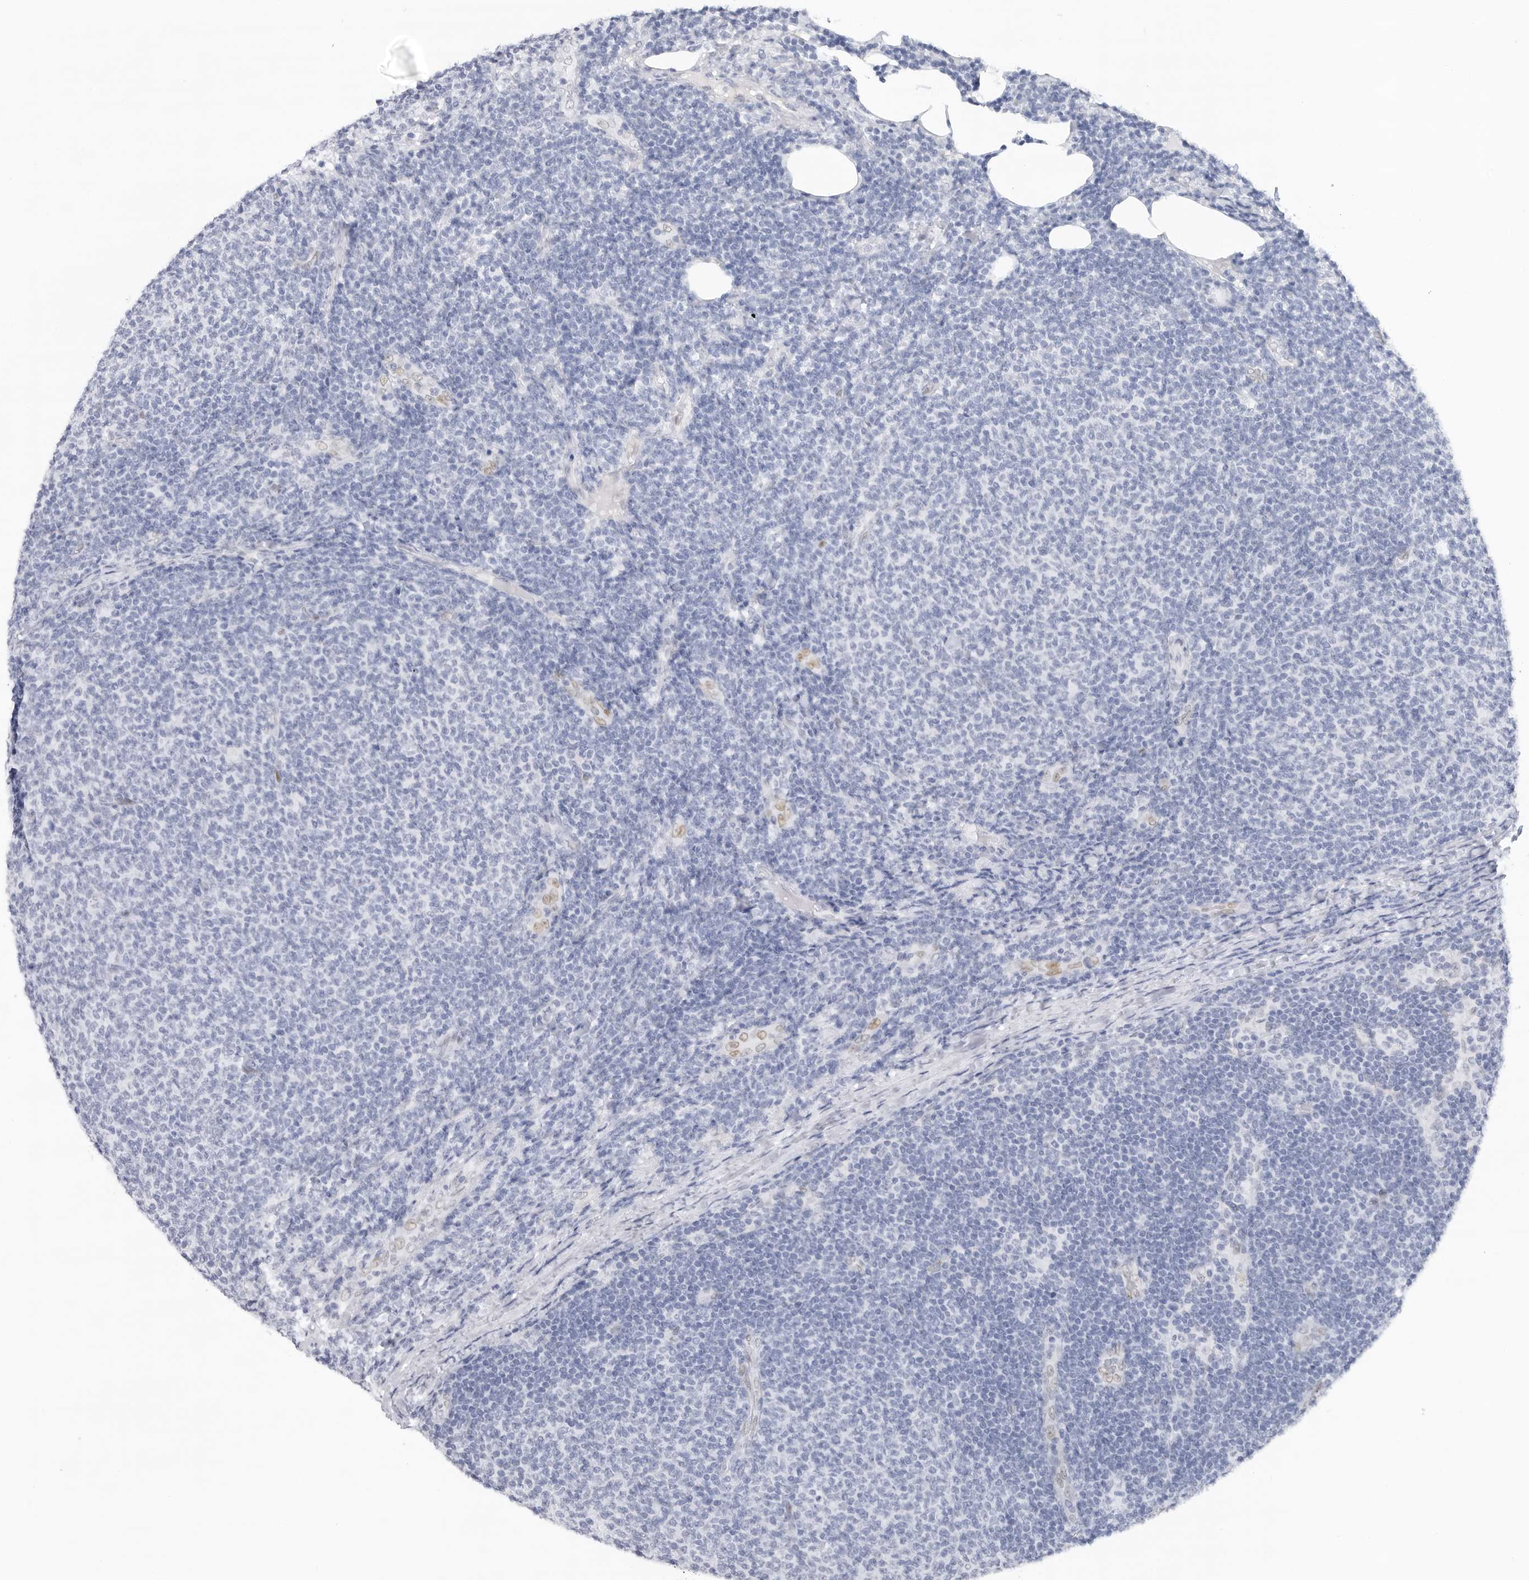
{"staining": {"intensity": "negative", "quantity": "none", "location": "none"}, "tissue": "lymphoma", "cell_type": "Tumor cells", "image_type": "cancer", "snomed": [{"axis": "morphology", "description": "Malignant lymphoma, non-Hodgkin's type, Low grade"}, {"axis": "topography", "description": "Lymph node"}], "caption": "Tumor cells are negative for protein expression in human low-grade malignant lymphoma, non-Hodgkin's type.", "gene": "SLC19A1", "patient": {"sex": "male", "age": 66}}